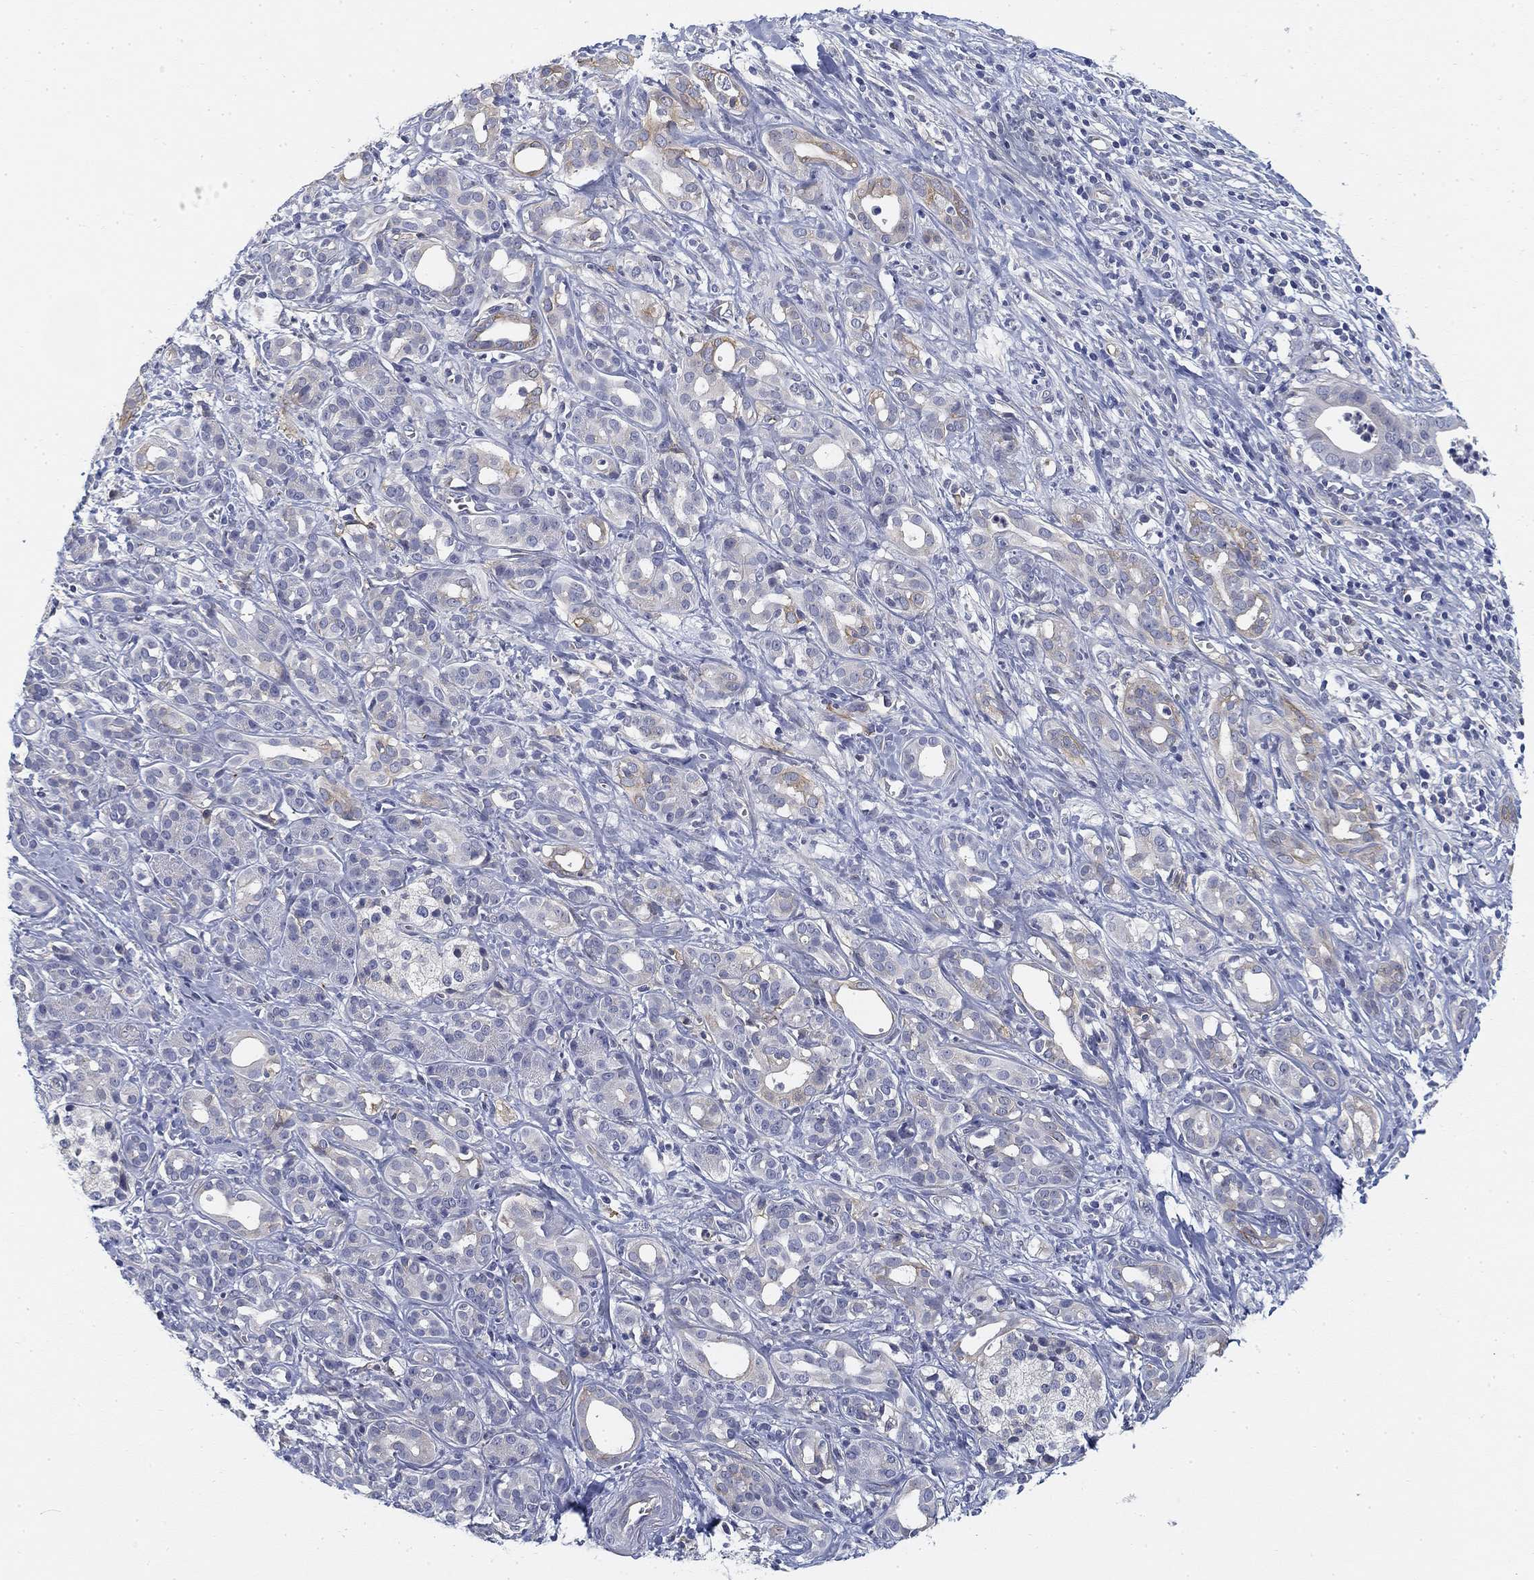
{"staining": {"intensity": "weak", "quantity": "<25%", "location": "cytoplasmic/membranous"}, "tissue": "pancreatic cancer", "cell_type": "Tumor cells", "image_type": "cancer", "snomed": [{"axis": "morphology", "description": "Adenocarcinoma, NOS"}, {"axis": "topography", "description": "Pancreas"}], "caption": "Tumor cells are negative for brown protein staining in pancreatic adenocarcinoma.", "gene": "SLC2A5", "patient": {"sex": "male", "age": 61}}